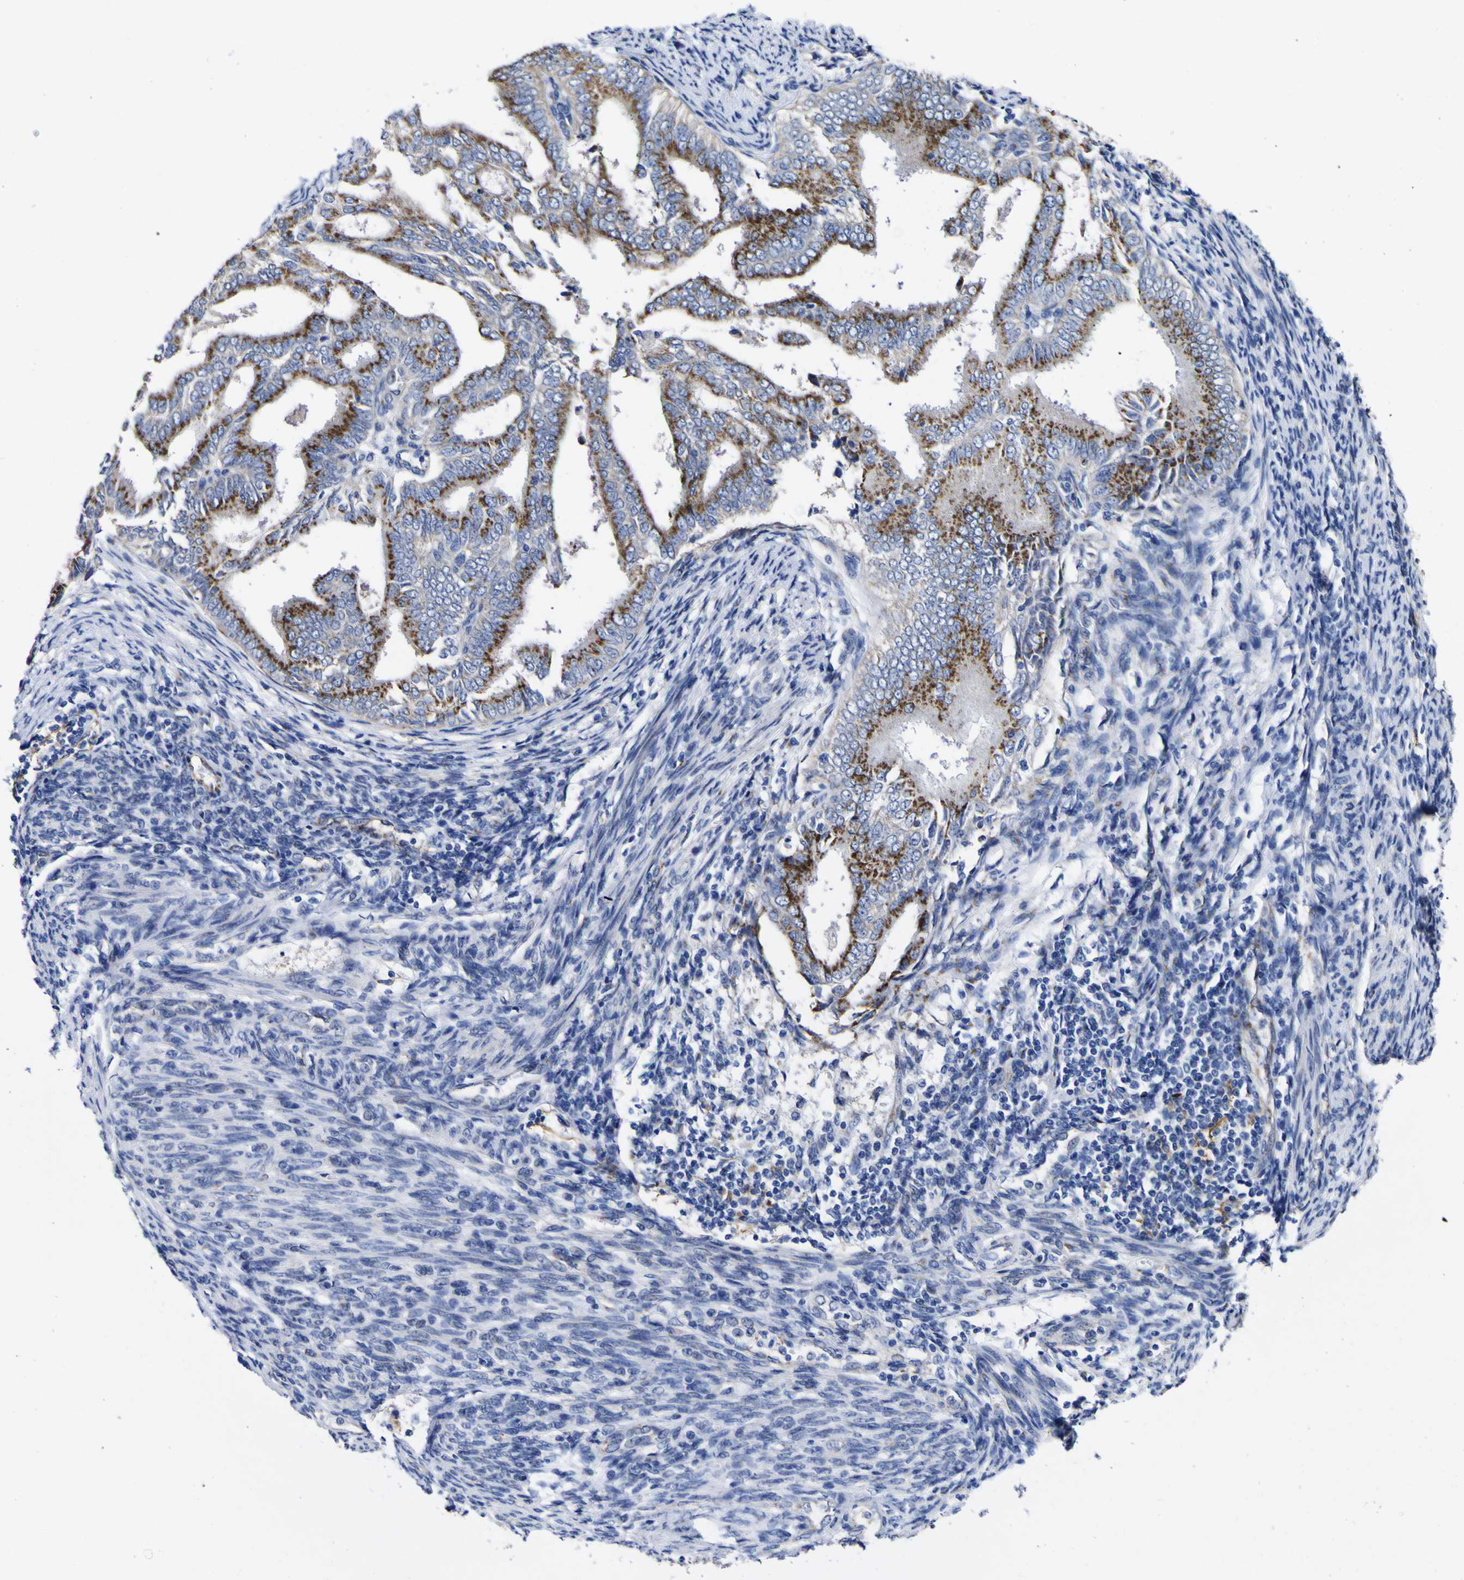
{"staining": {"intensity": "moderate", "quantity": ">75%", "location": "cytoplasmic/membranous"}, "tissue": "endometrial cancer", "cell_type": "Tumor cells", "image_type": "cancer", "snomed": [{"axis": "morphology", "description": "Adenocarcinoma, NOS"}, {"axis": "topography", "description": "Endometrium"}], "caption": "This is a histology image of immunohistochemistry staining of adenocarcinoma (endometrial), which shows moderate positivity in the cytoplasmic/membranous of tumor cells.", "gene": "GOLM1", "patient": {"sex": "female", "age": 58}}